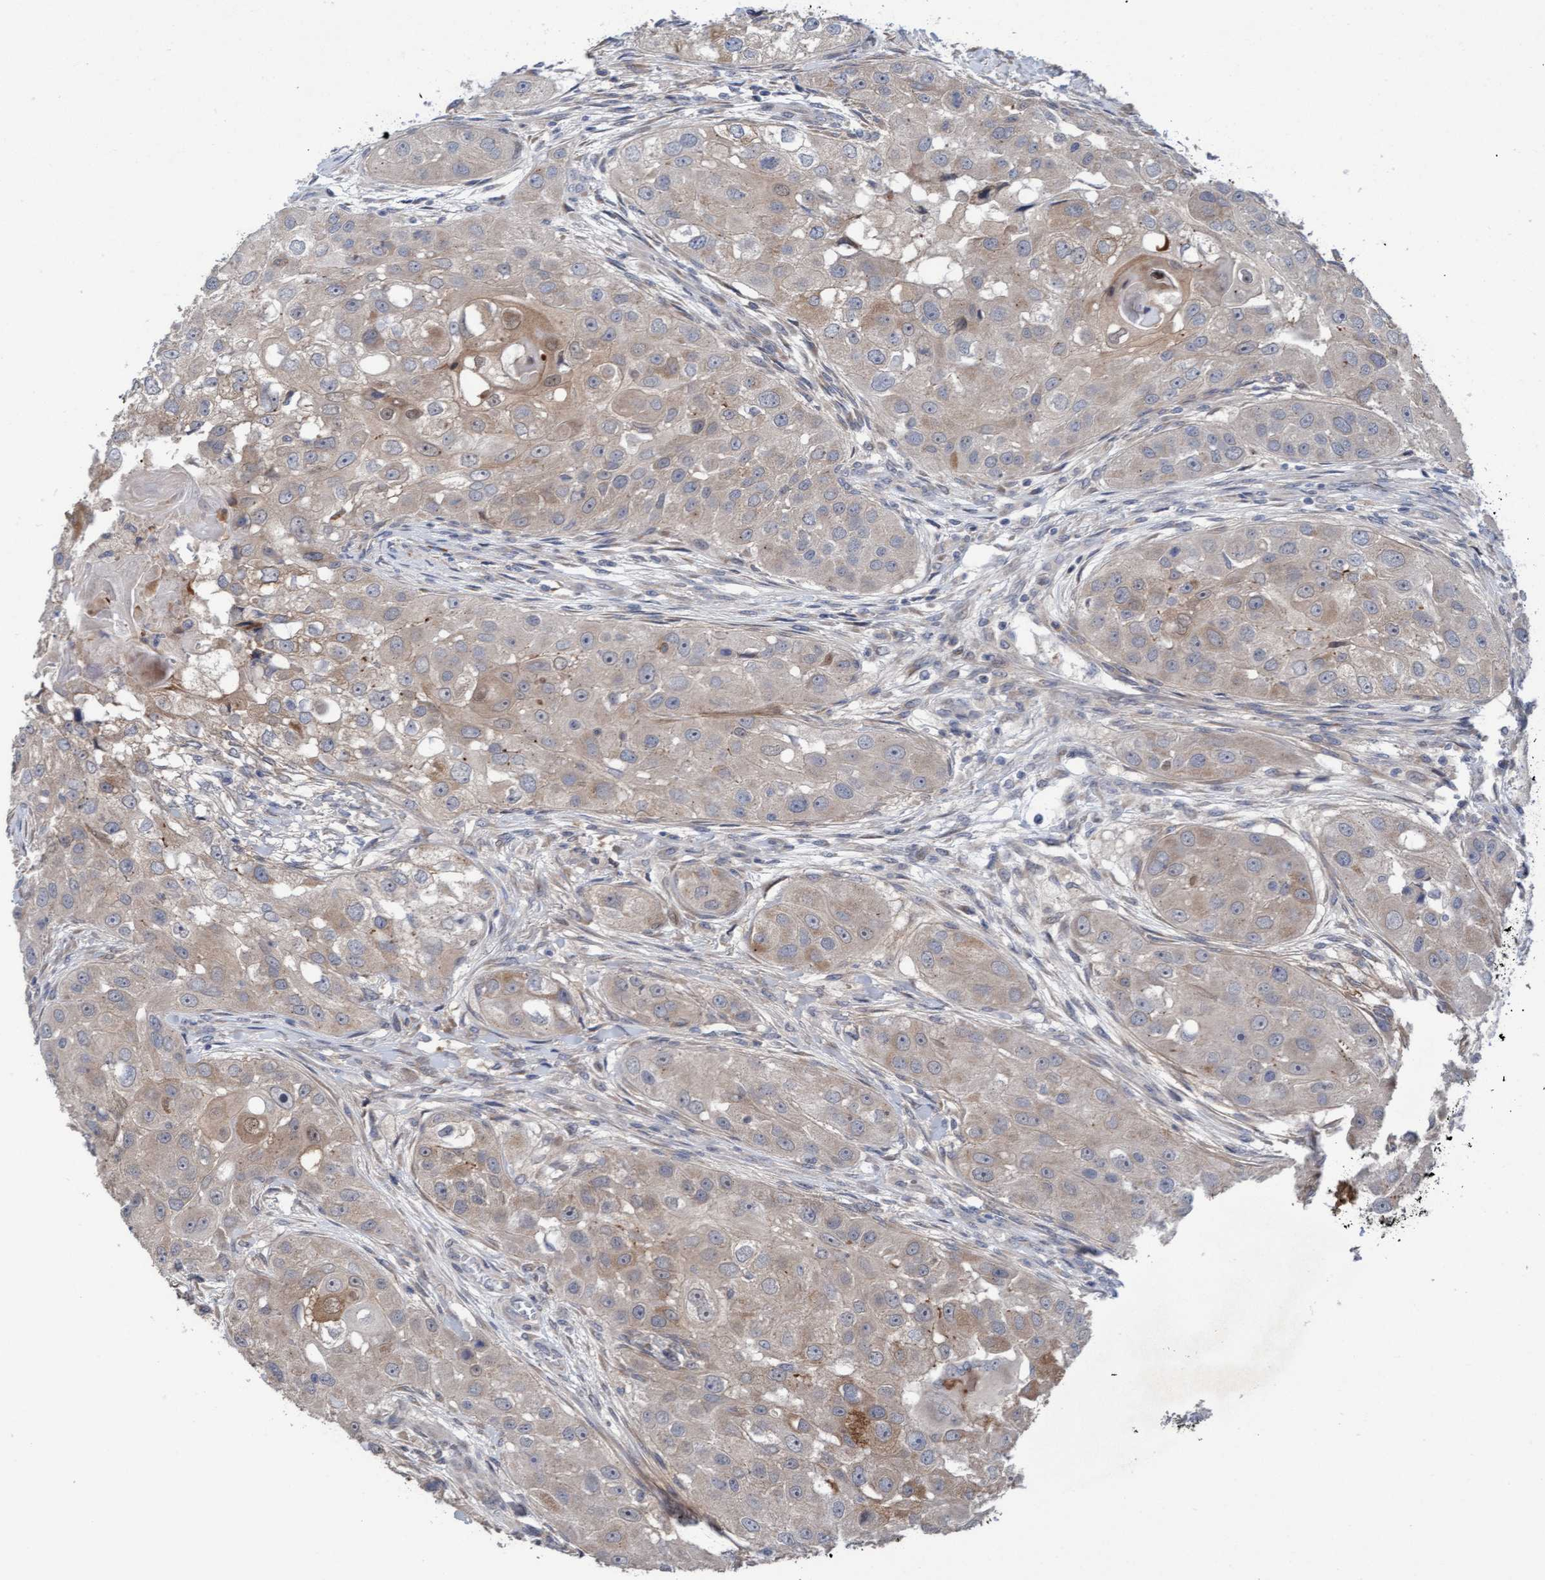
{"staining": {"intensity": "weak", "quantity": "25%-75%", "location": "cytoplasmic/membranous"}, "tissue": "head and neck cancer", "cell_type": "Tumor cells", "image_type": "cancer", "snomed": [{"axis": "morphology", "description": "Normal tissue, NOS"}, {"axis": "morphology", "description": "Squamous cell carcinoma, NOS"}, {"axis": "topography", "description": "Skeletal muscle"}, {"axis": "topography", "description": "Head-Neck"}], "caption": "An image showing weak cytoplasmic/membranous staining in approximately 25%-75% of tumor cells in squamous cell carcinoma (head and neck), as visualized by brown immunohistochemical staining.", "gene": "PLCD1", "patient": {"sex": "male", "age": 51}}